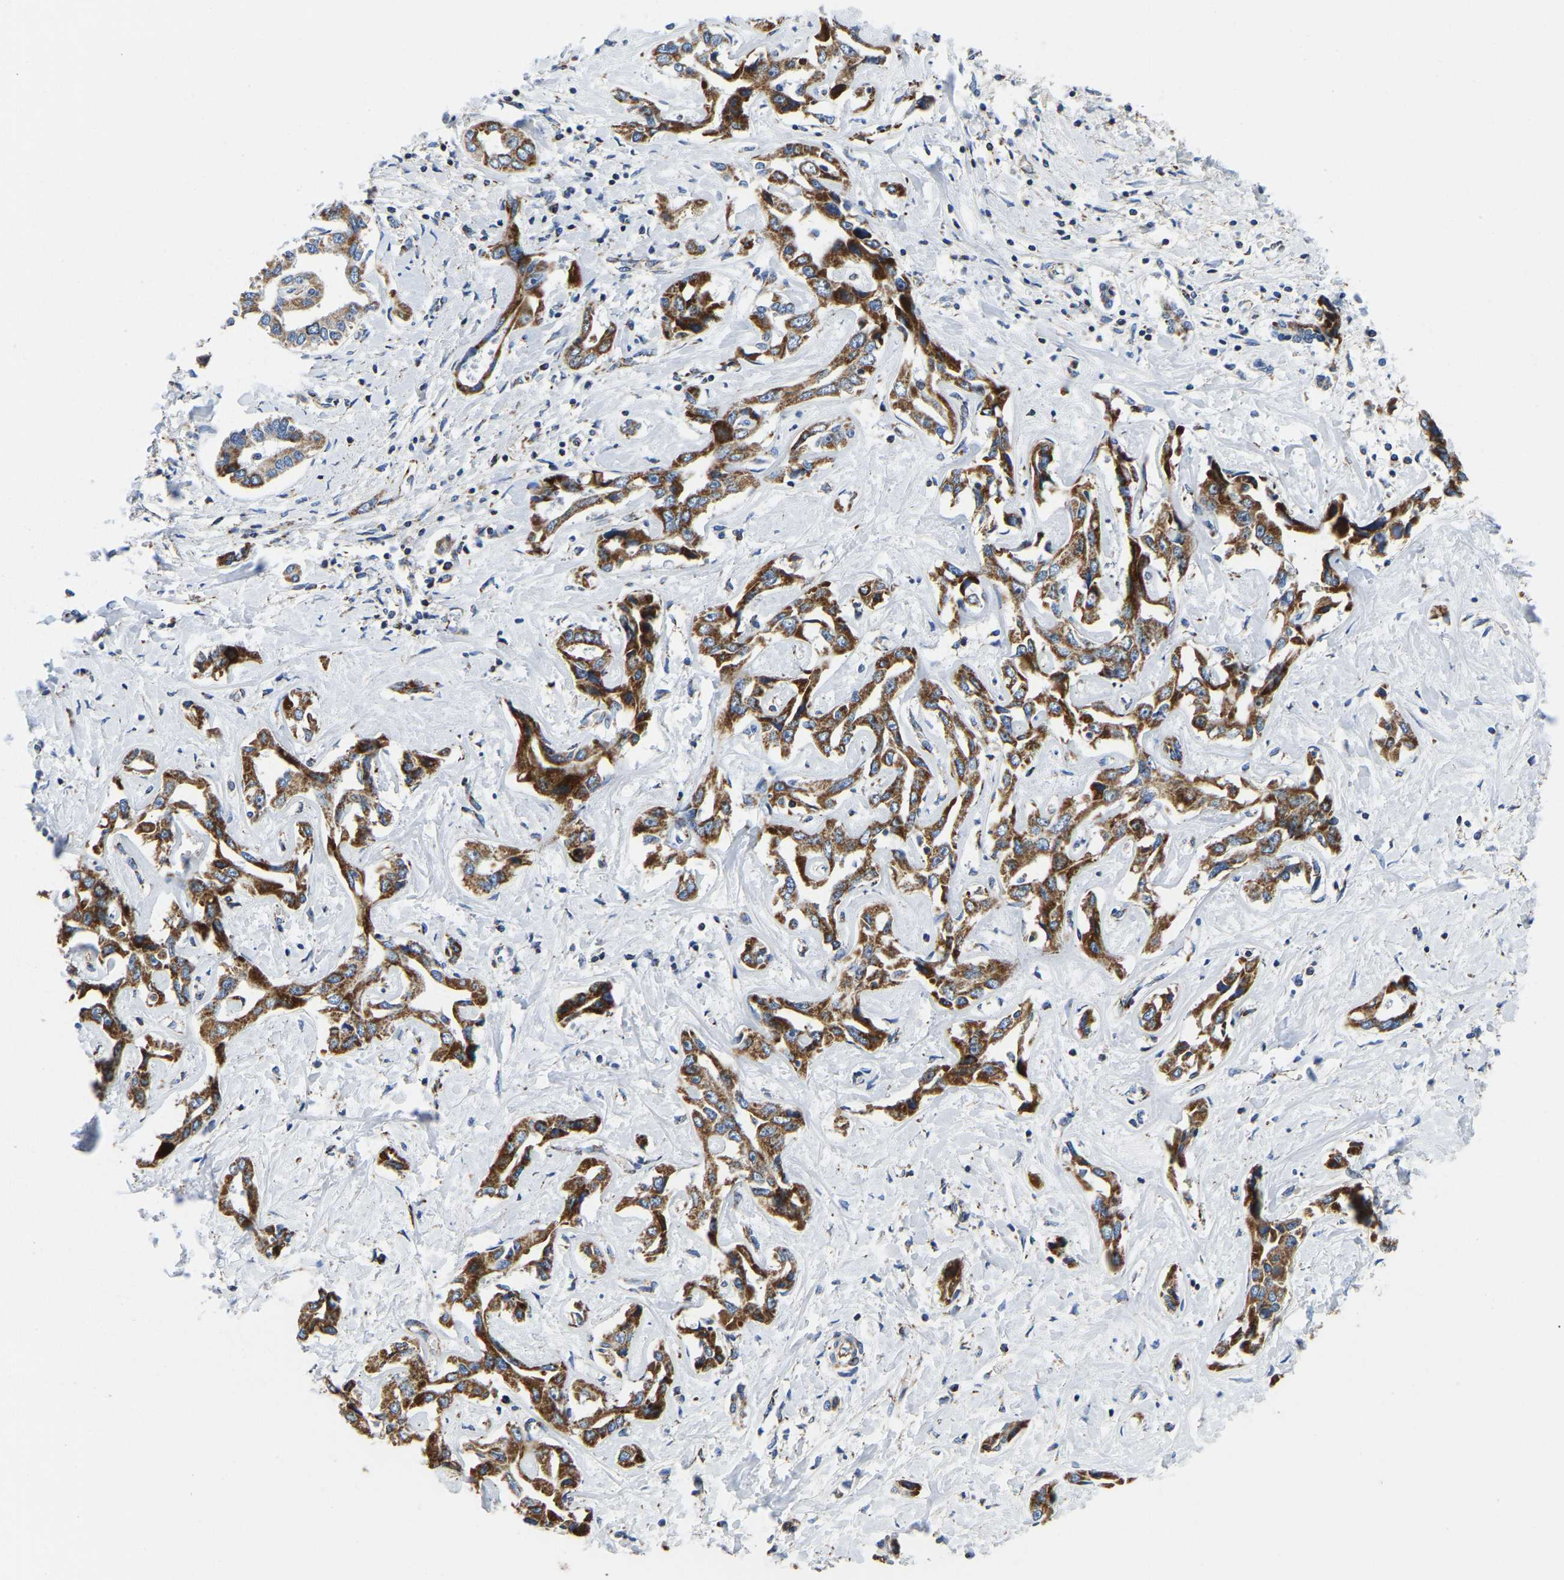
{"staining": {"intensity": "strong", "quantity": ">75%", "location": "cytoplasmic/membranous"}, "tissue": "liver cancer", "cell_type": "Tumor cells", "image_type": "cancer", "snomed": [{"axis": "morphology", "description": "Cholangiocarcinoma"}, {"axis": "topography", "description": "Liver"}], "caption": "Protein staining reveals strong cytoplasmic/membranous positivity in approximately >75% of tumor cells in liver cancer.", "gene": "SFXN1", "patient": {"sex": "male", "age": 59}}